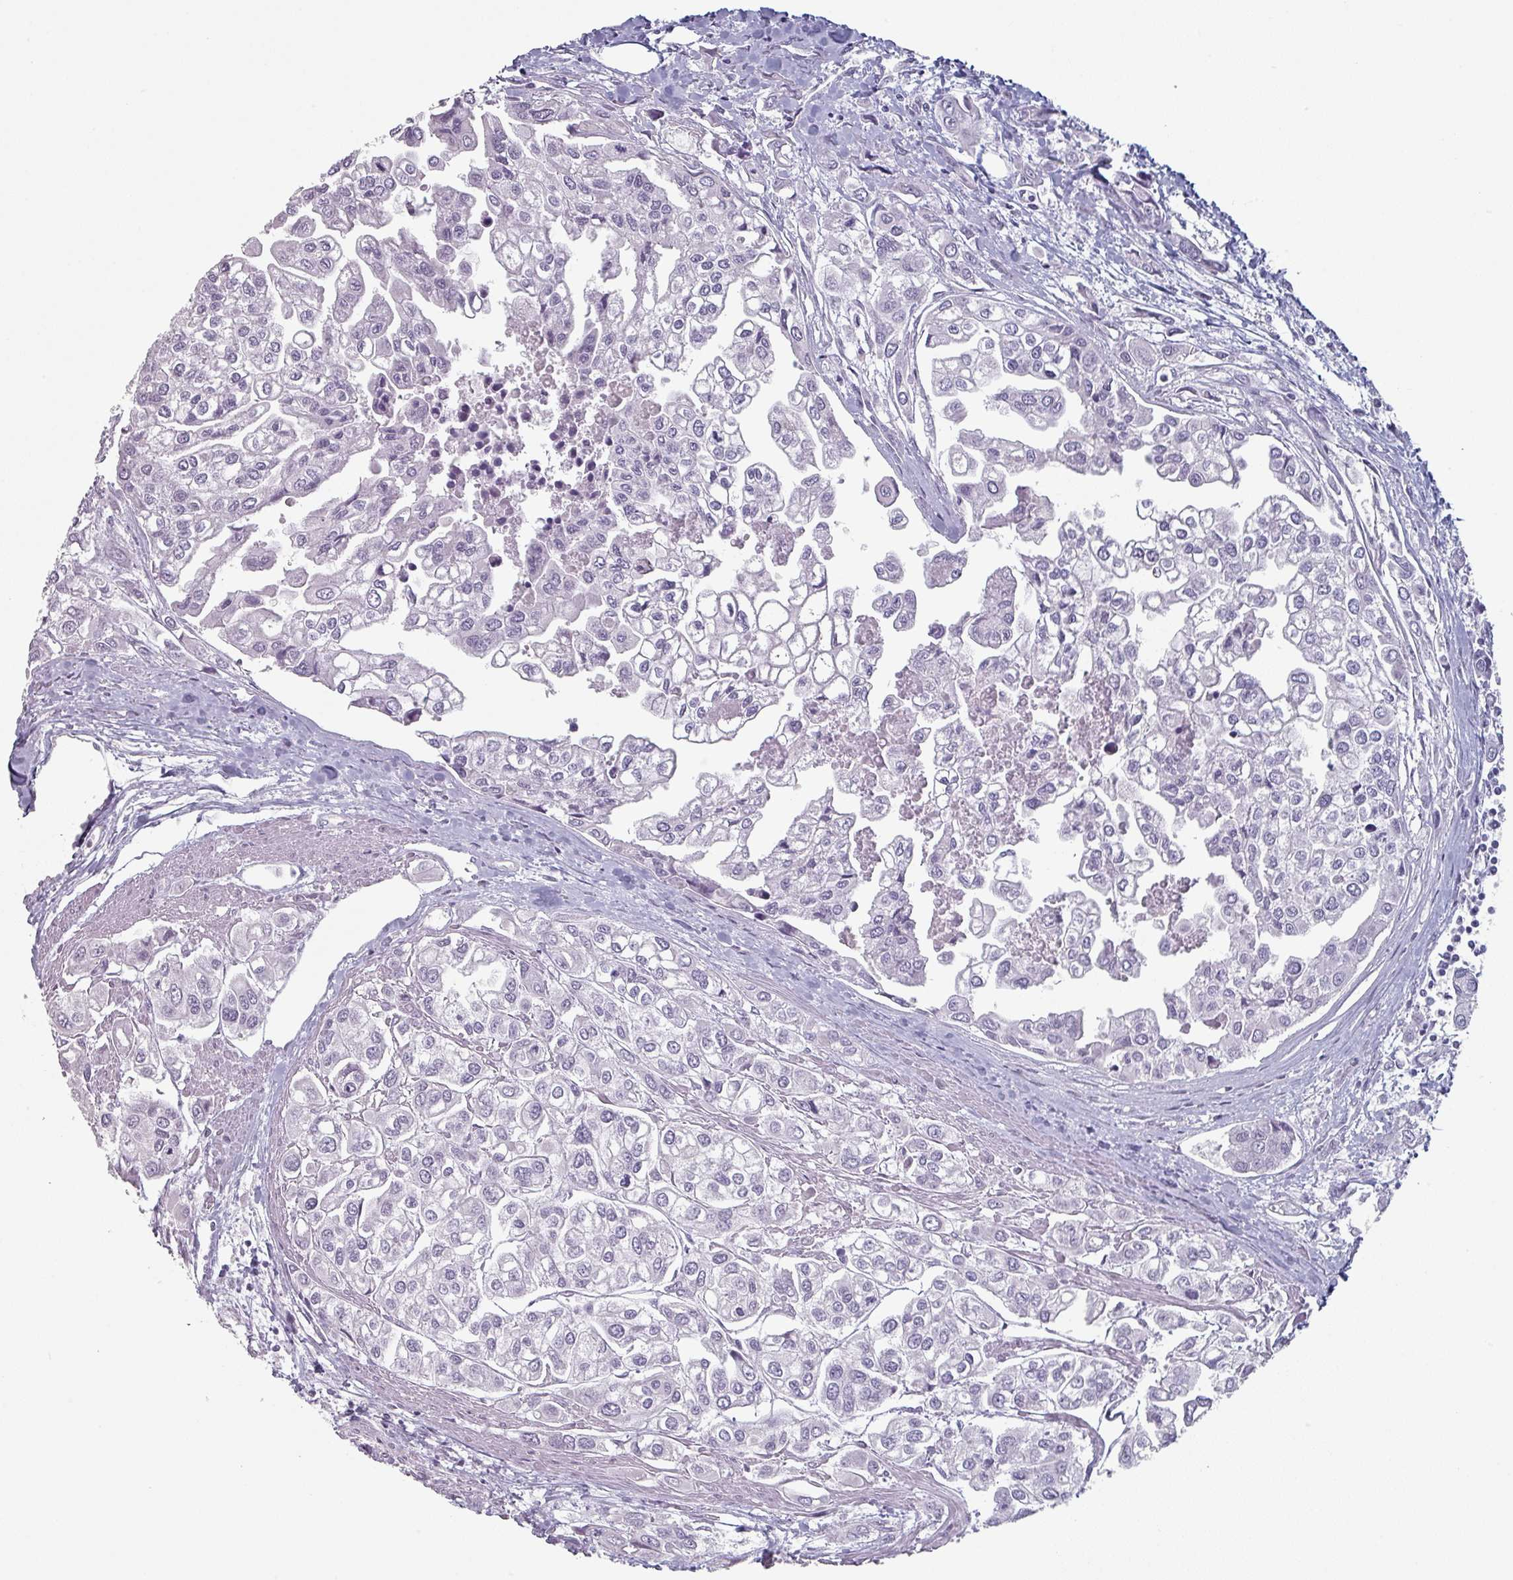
{"staining": {"intensity": "negative", "quantity": "none", "location": "none"}, "tissue": "urothelial cancer", "cell_type": "Tumor cells", "image_type": "cancer", "snomed": [{"axis": "morphology", "description": "Urothelial carcinoma, High grade"}, {"axis": "topography", "description": "Urinary bladder"}], "caption": "There is no significant positivity in tumor cells of high-grade urothelial carcinoma.", "gene": "SLC35G2", "patient": {"sex": "male", "age": 67}}